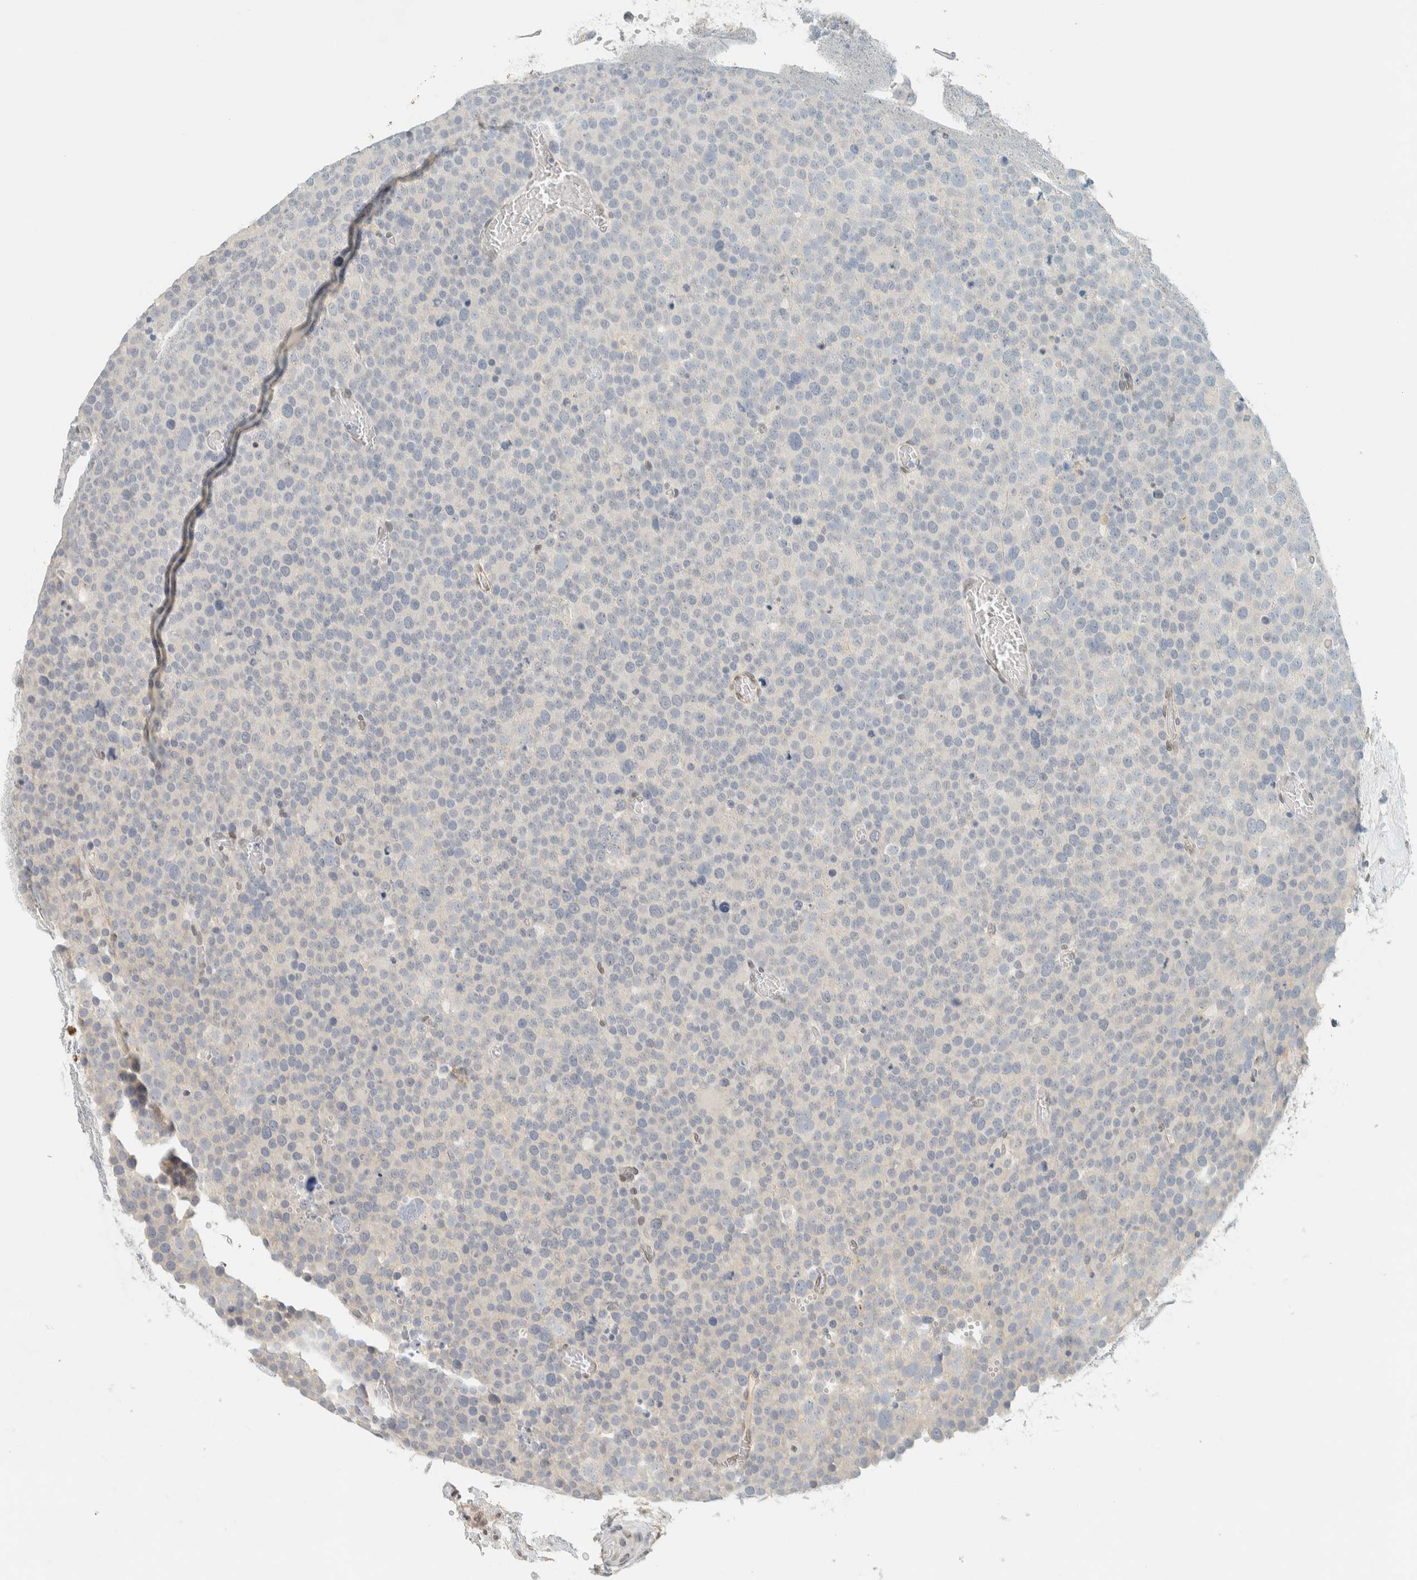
{"staining": {"intensity": "negative", "quantity": "none", "location": "none"}, "tissue": "testis cancer", "cell_type": "Tumor cells", "image_type": "cancer", "snomed": [{"axis": "morphology", "description": "Seminoma, NOS"}, {"axis": "topography", "description": "Testis"}], "caption": "An immunohistochemistry histopathology image of seminoma (testis) is shown. There is no staining in tumor cells of seminoma (testis).", "gene": "C1QTNF12", "patient": {"sex": "male", "age": 71}}